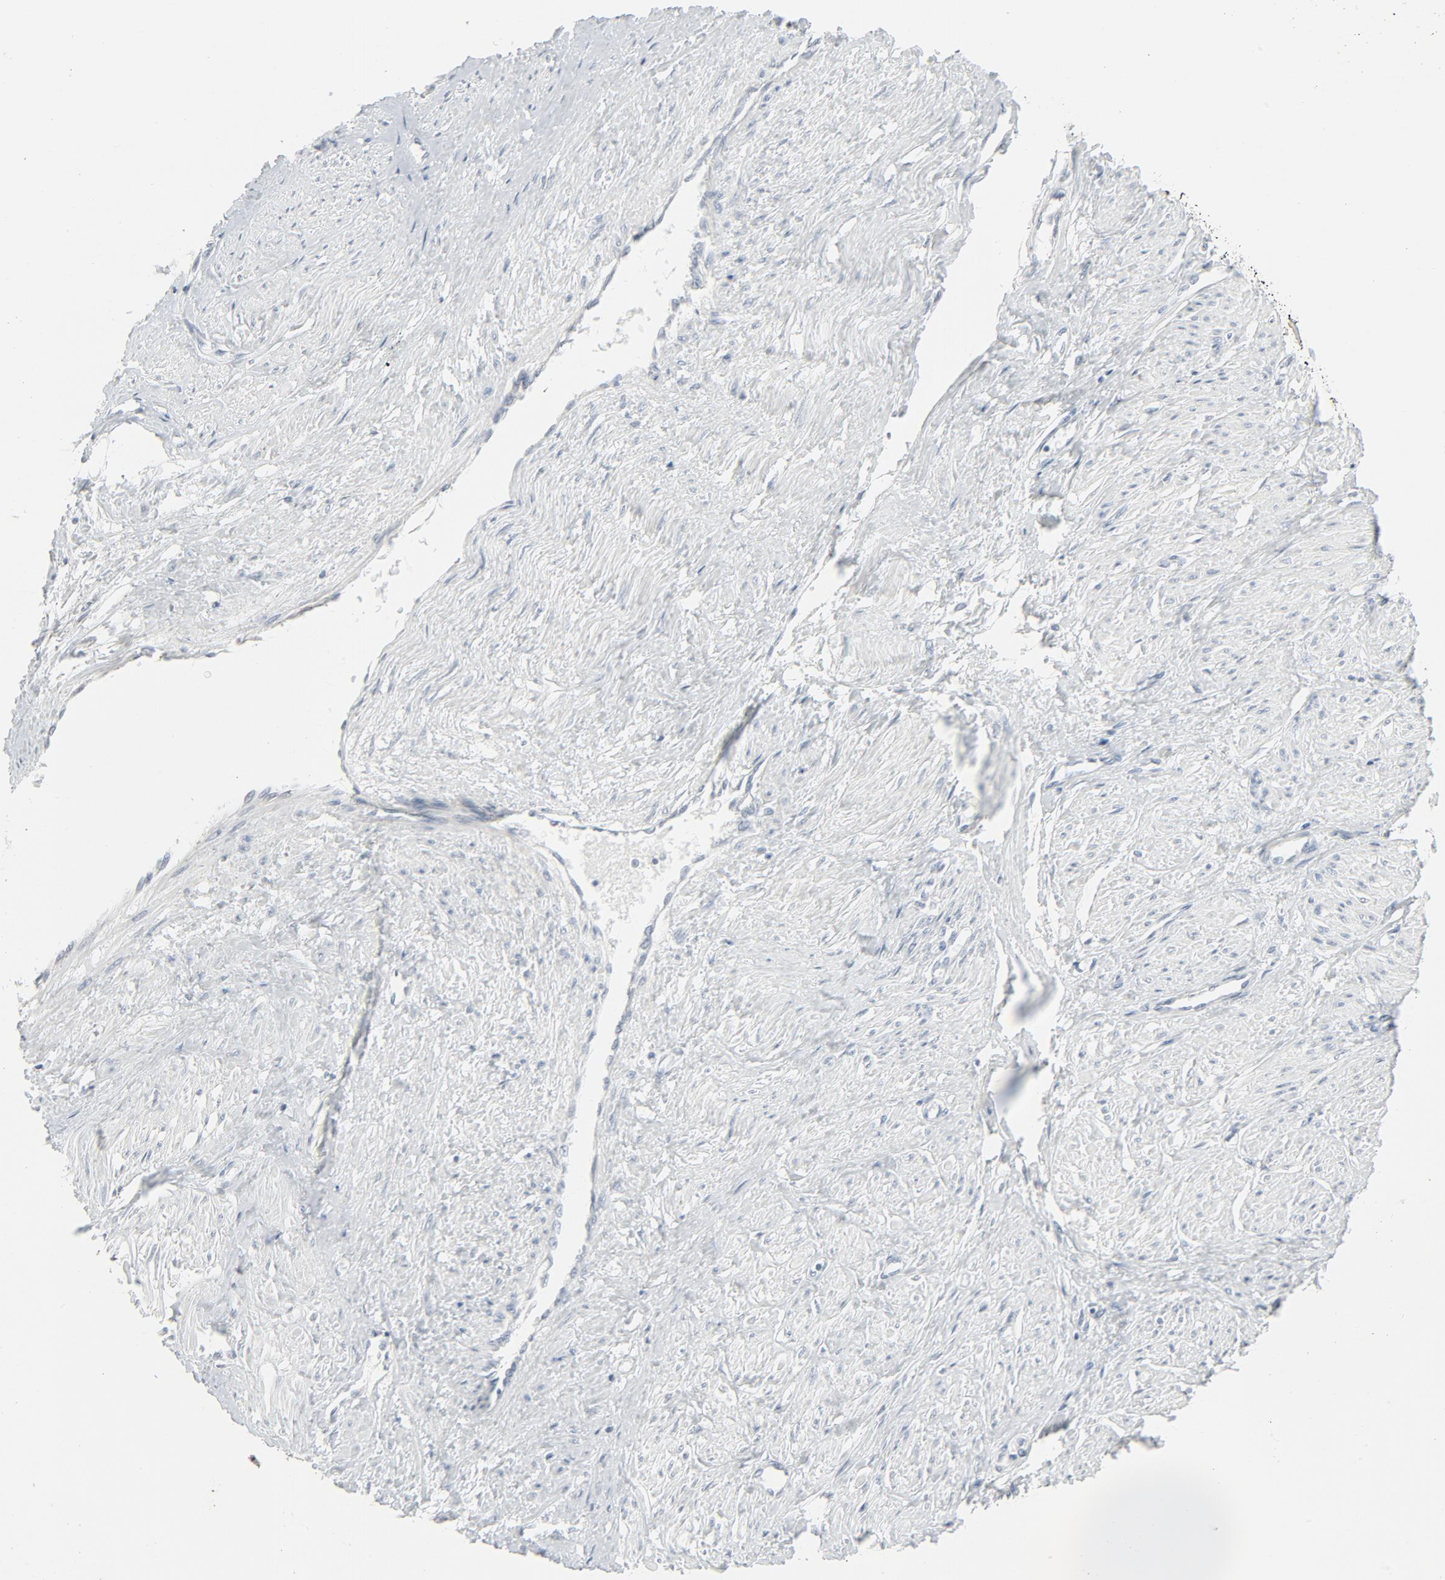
{"staining": {"intensity": "negative", "quantity": "none", "location": "none"}, "tissue": "smooth muscle", "cell_type": "Smooth muscle cells", "image_type": "normal", "snomed": [{"axis": "morphology", "description": "Normal tissue, NOS"}, {"axis": "topography", "description": "Smooth muscle"}, {"axis": "topography", "description": "Uterus"}], "caption": "A high-resolution histopathology image shows immunohistochemistry staining of normal smooth muscle, which reveals no significant staining in smooth muscle cells. The staining is performed using DAB brown chromogen with nuclei counter-stained in using hematoxylin.", "gene": "FGFR3", "patient": {"sex": "female", "age": 39}}